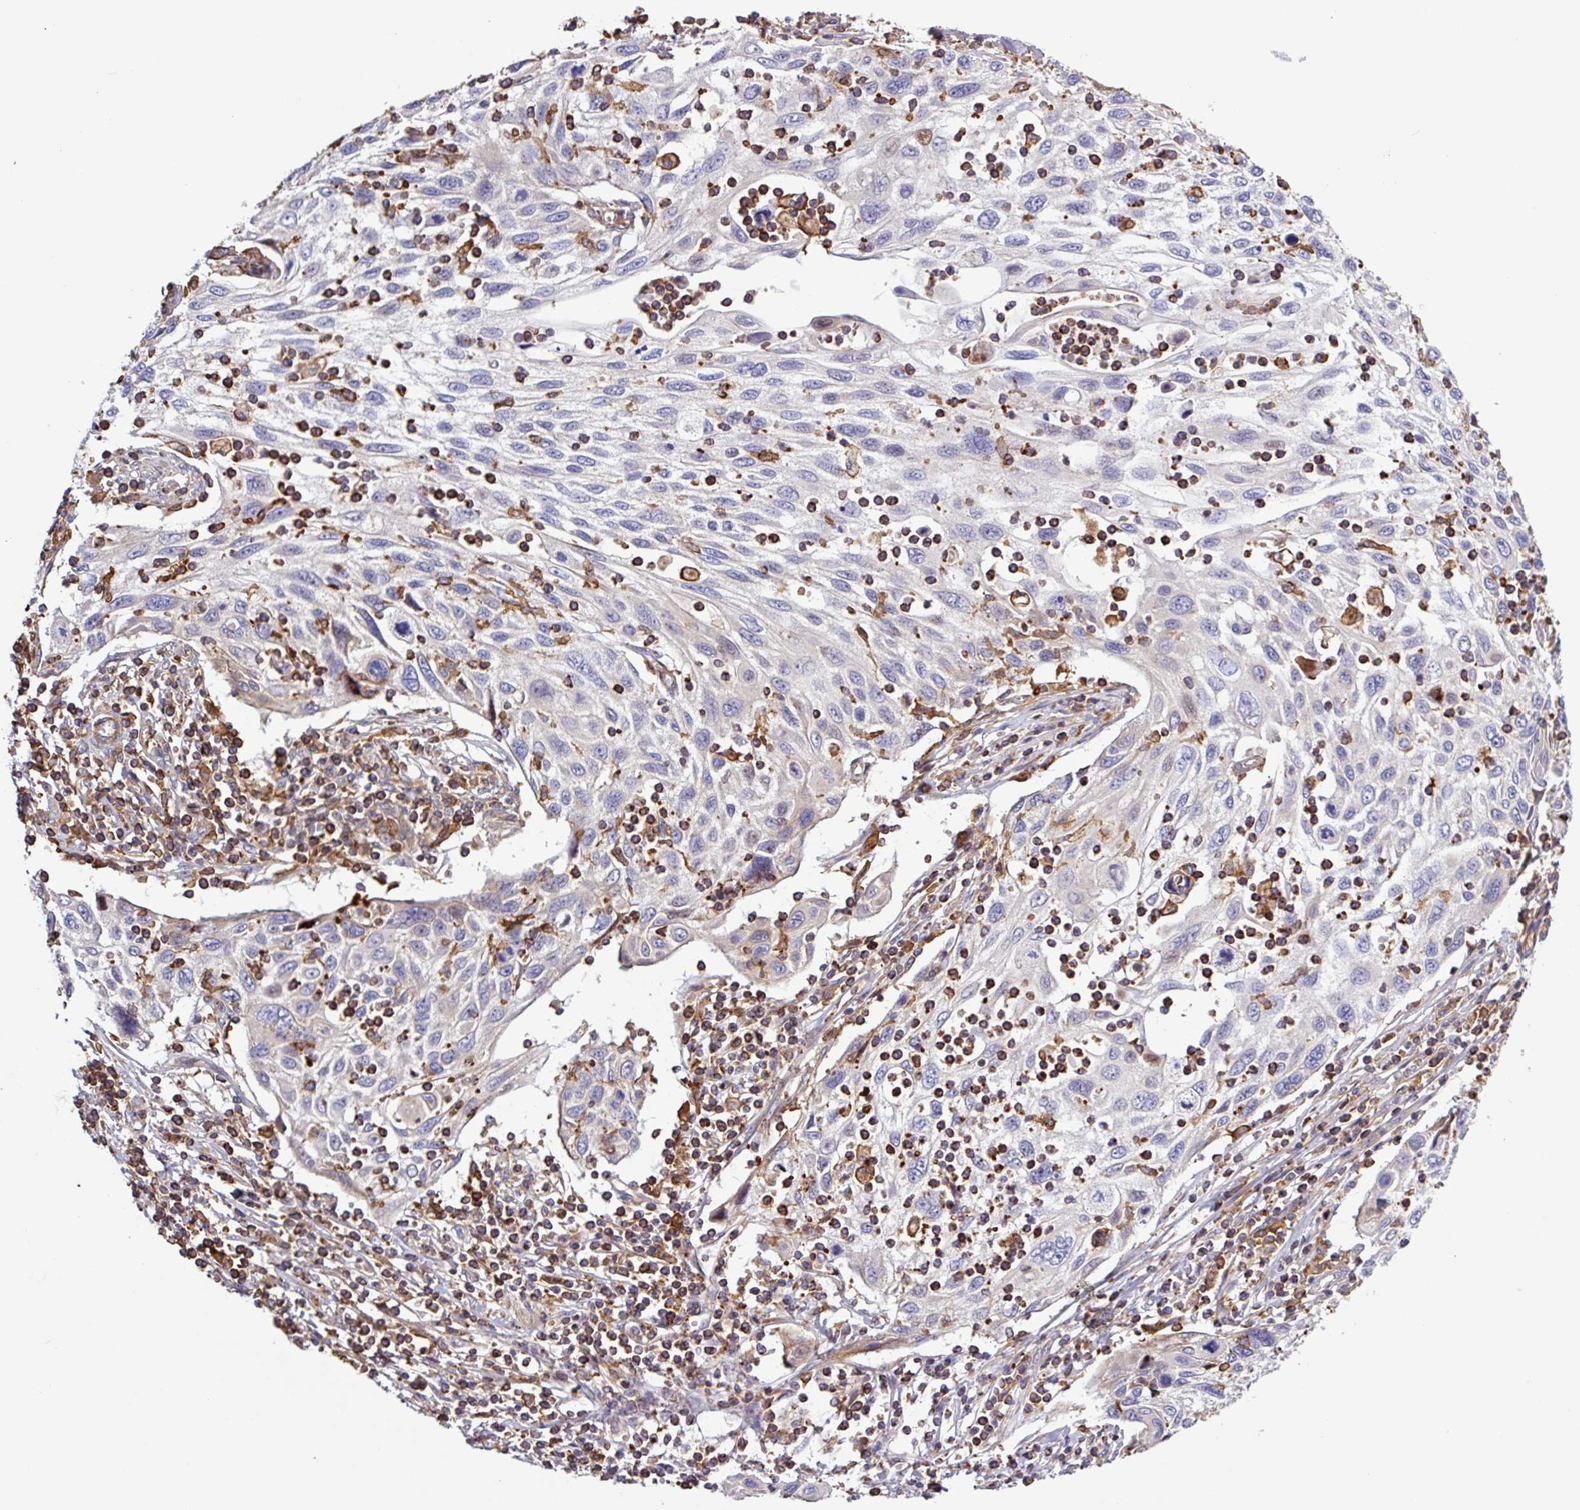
{"staining": {"intensity": "negative", "quantity": "none", "location": "none"}, "tissue": "cervical cancer", "cell_type": "Tumor cells", "image_type": "cancer", "snomed": [{"axis": "morphology", "description": "Squamous cell carcinoma, NOS"}, {"axis": "topography", "description": "Cervix"}], "caption": "Cervical squamous cell carcinoma was stained to show a protein in brown. There is no significant expression in tumor cells.", "gene": "ACTR3", "patient": {"sex": "female", "age": 70}}